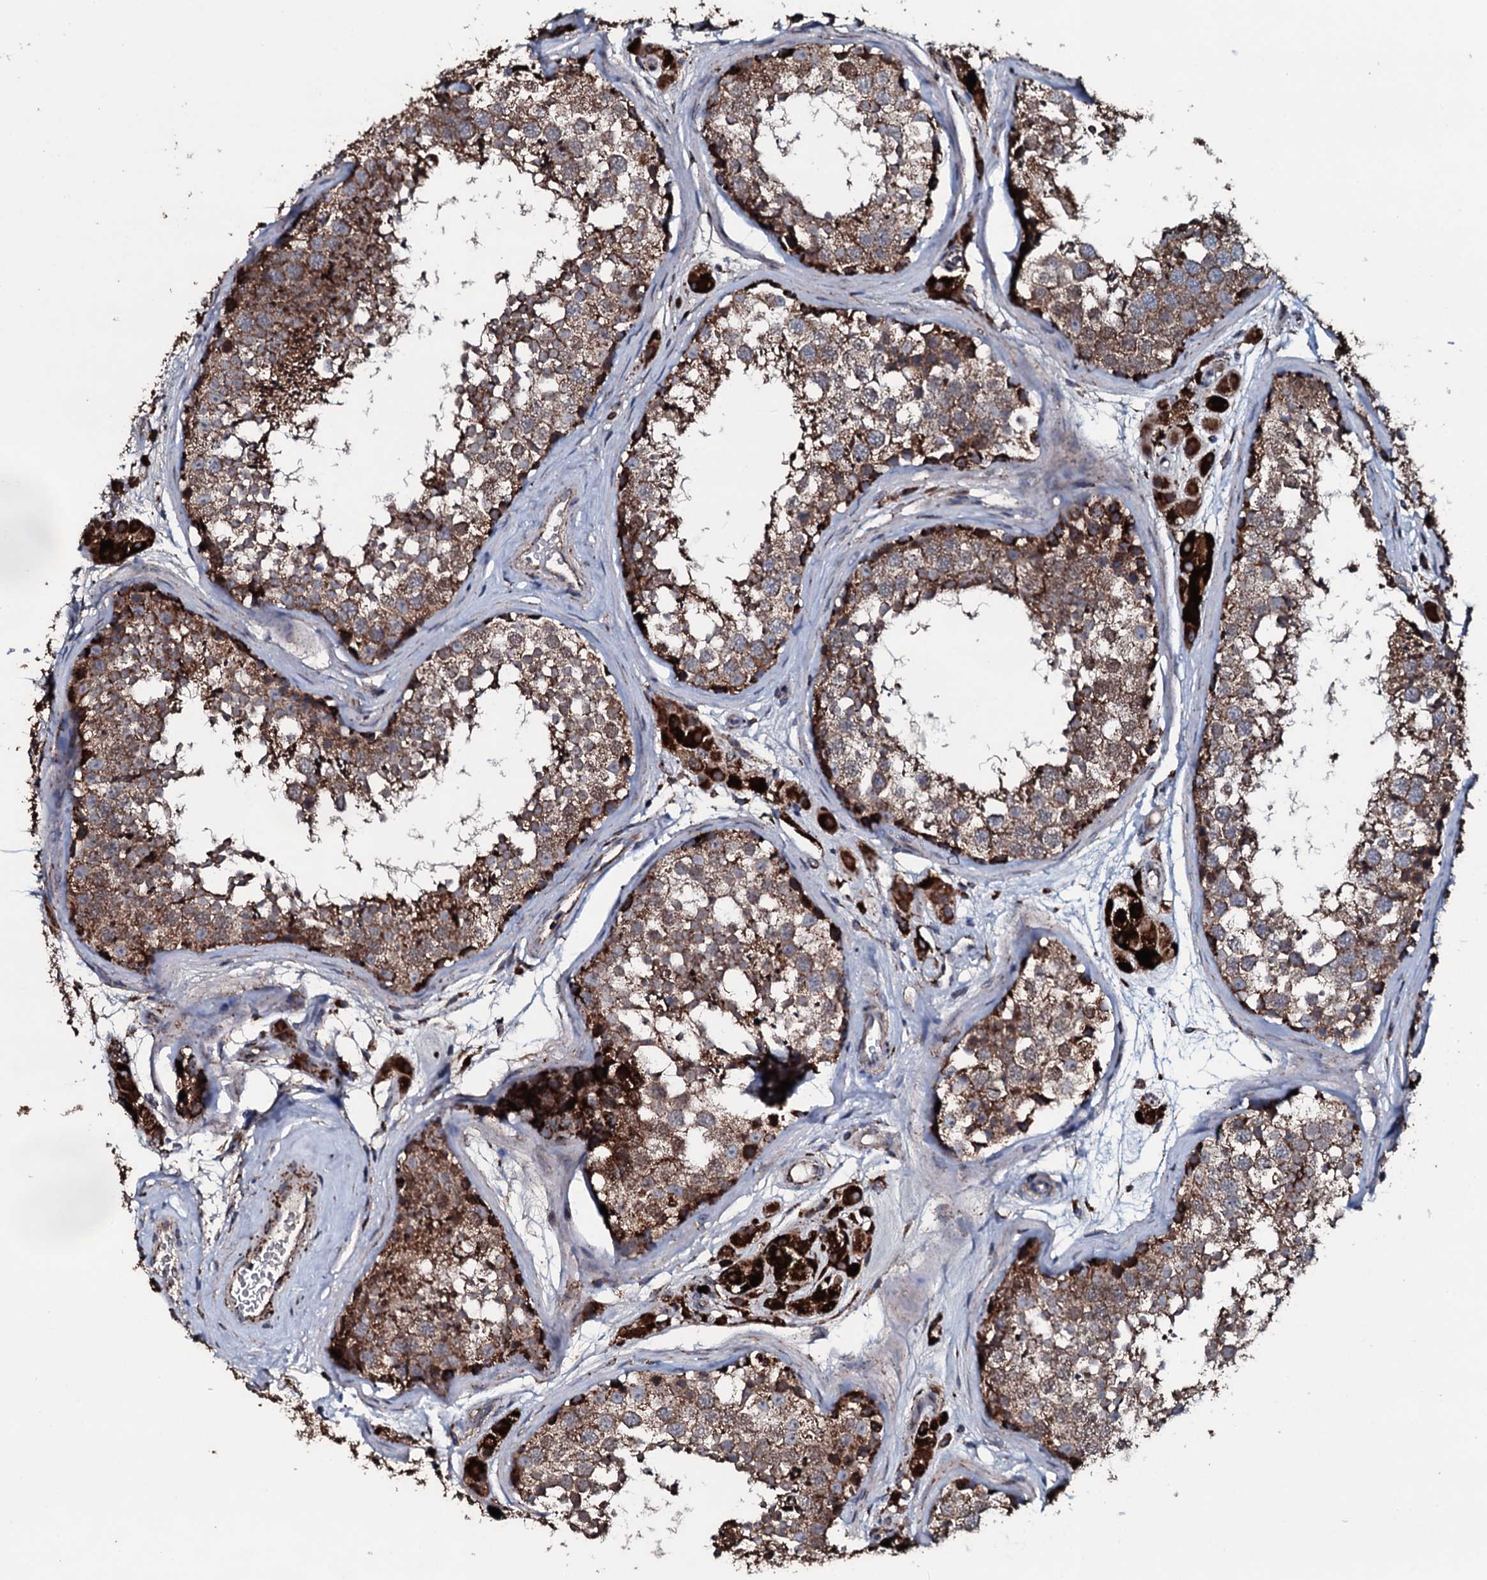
{"staining": {"intensity": "moderate", "quantity": ">75%", "location": "cytoplasmic/membranous"}, "tissue": "testis", "cell_type": "Cells in seminiferous ducts", "image_type": "normal", "snomed": [{"axis": "morphology", "description": "Normal tissue, NOS"}, {"axis": "topography", "description": "Testis"}], "caption": "This micrograph displays IHC staining of normal testis, with medium moderate cytoplasmic/membranous staining in about >75% of cells in seminiferous ducts.", "gene": "DYNC2I2", "patient": {"sex": "male", "age": 56}}